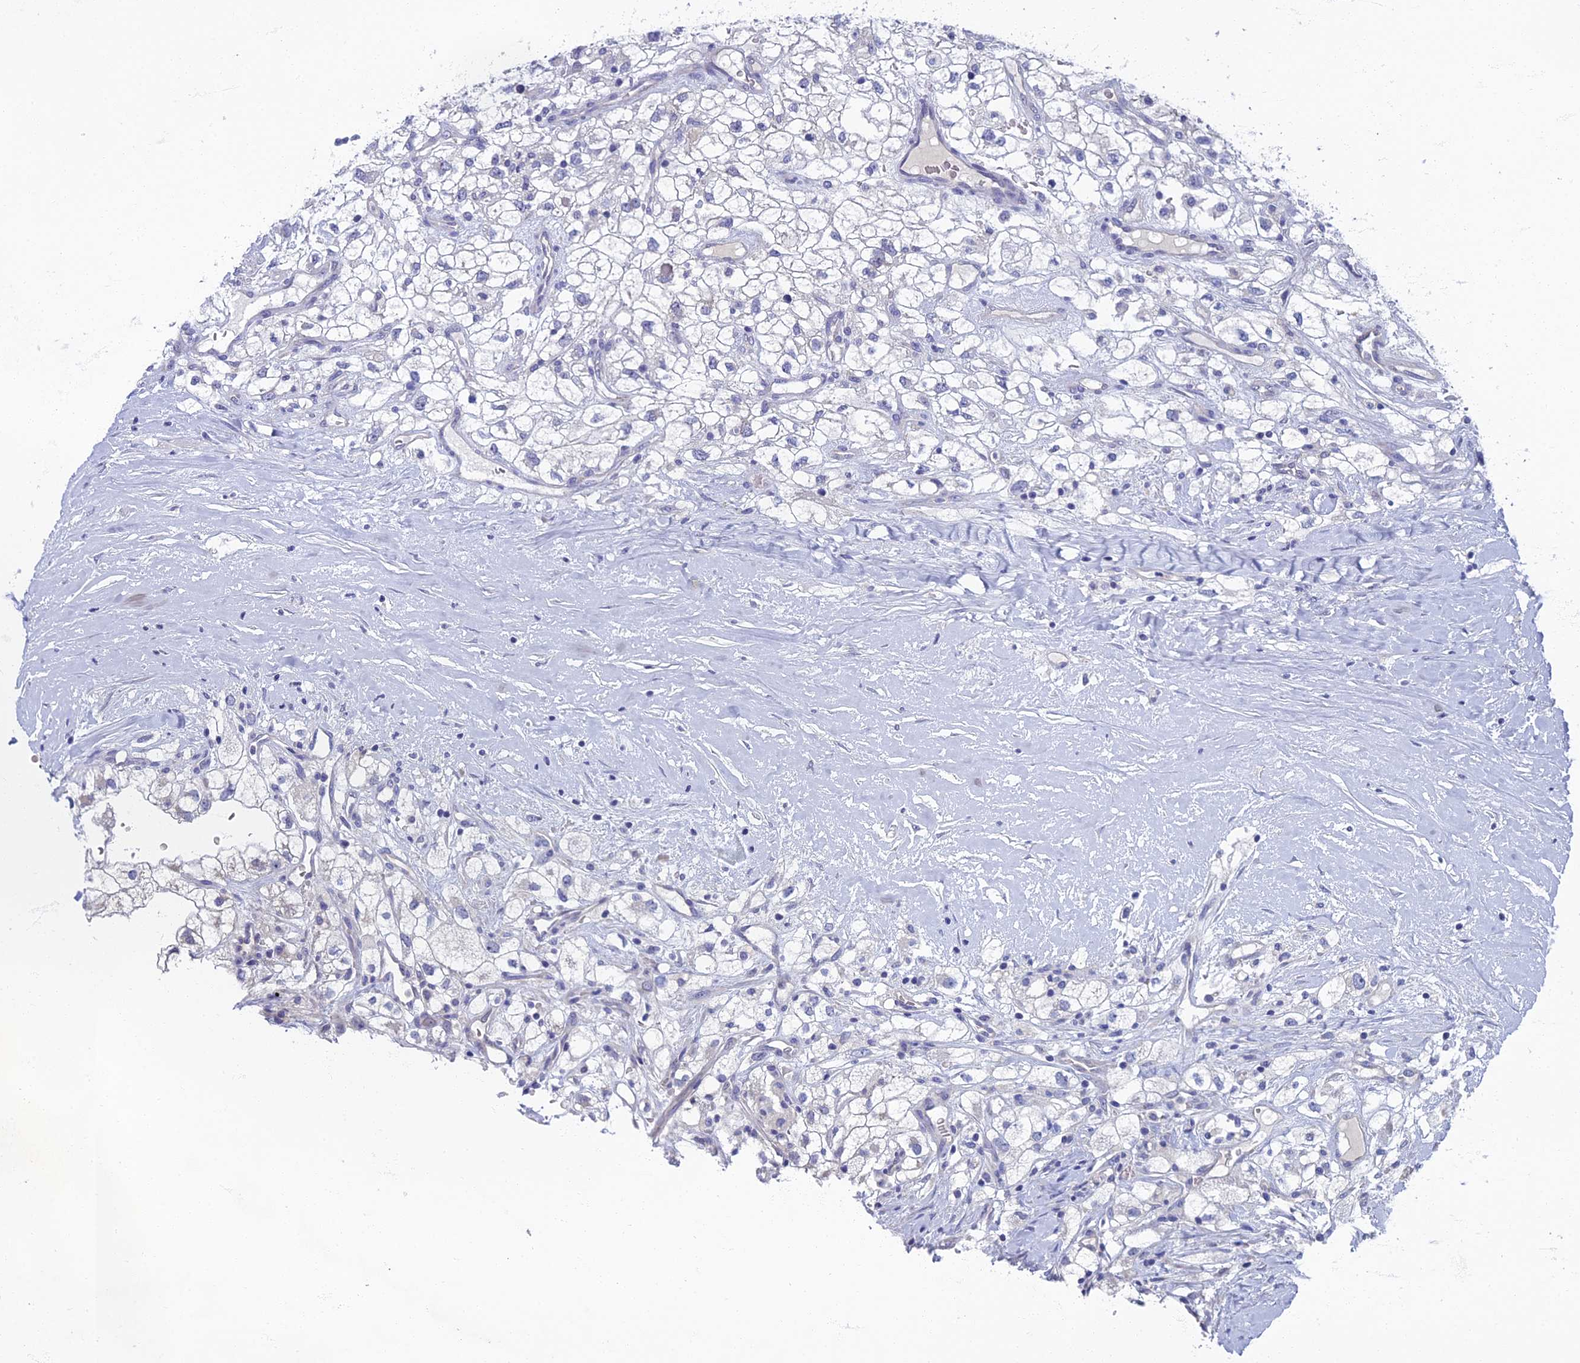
{"staining": {"intensity": "negative", "quantity": "none", "location": "none"}, "tissue": "renal cancer", "cell_type": "Tumor cells", "image_type": "cancer", "snomed": [{"axis": "morphology", "description": "Adenocarcinoma, NOS"}, {"axis": "topography", "description": "Kidney"}], "caption": "Tumor cells show no significant protein positivity in renal cancer (adenocarcinoma).", "gene": "SPIN4", "patient": {"sex": "male", "age": 59}}